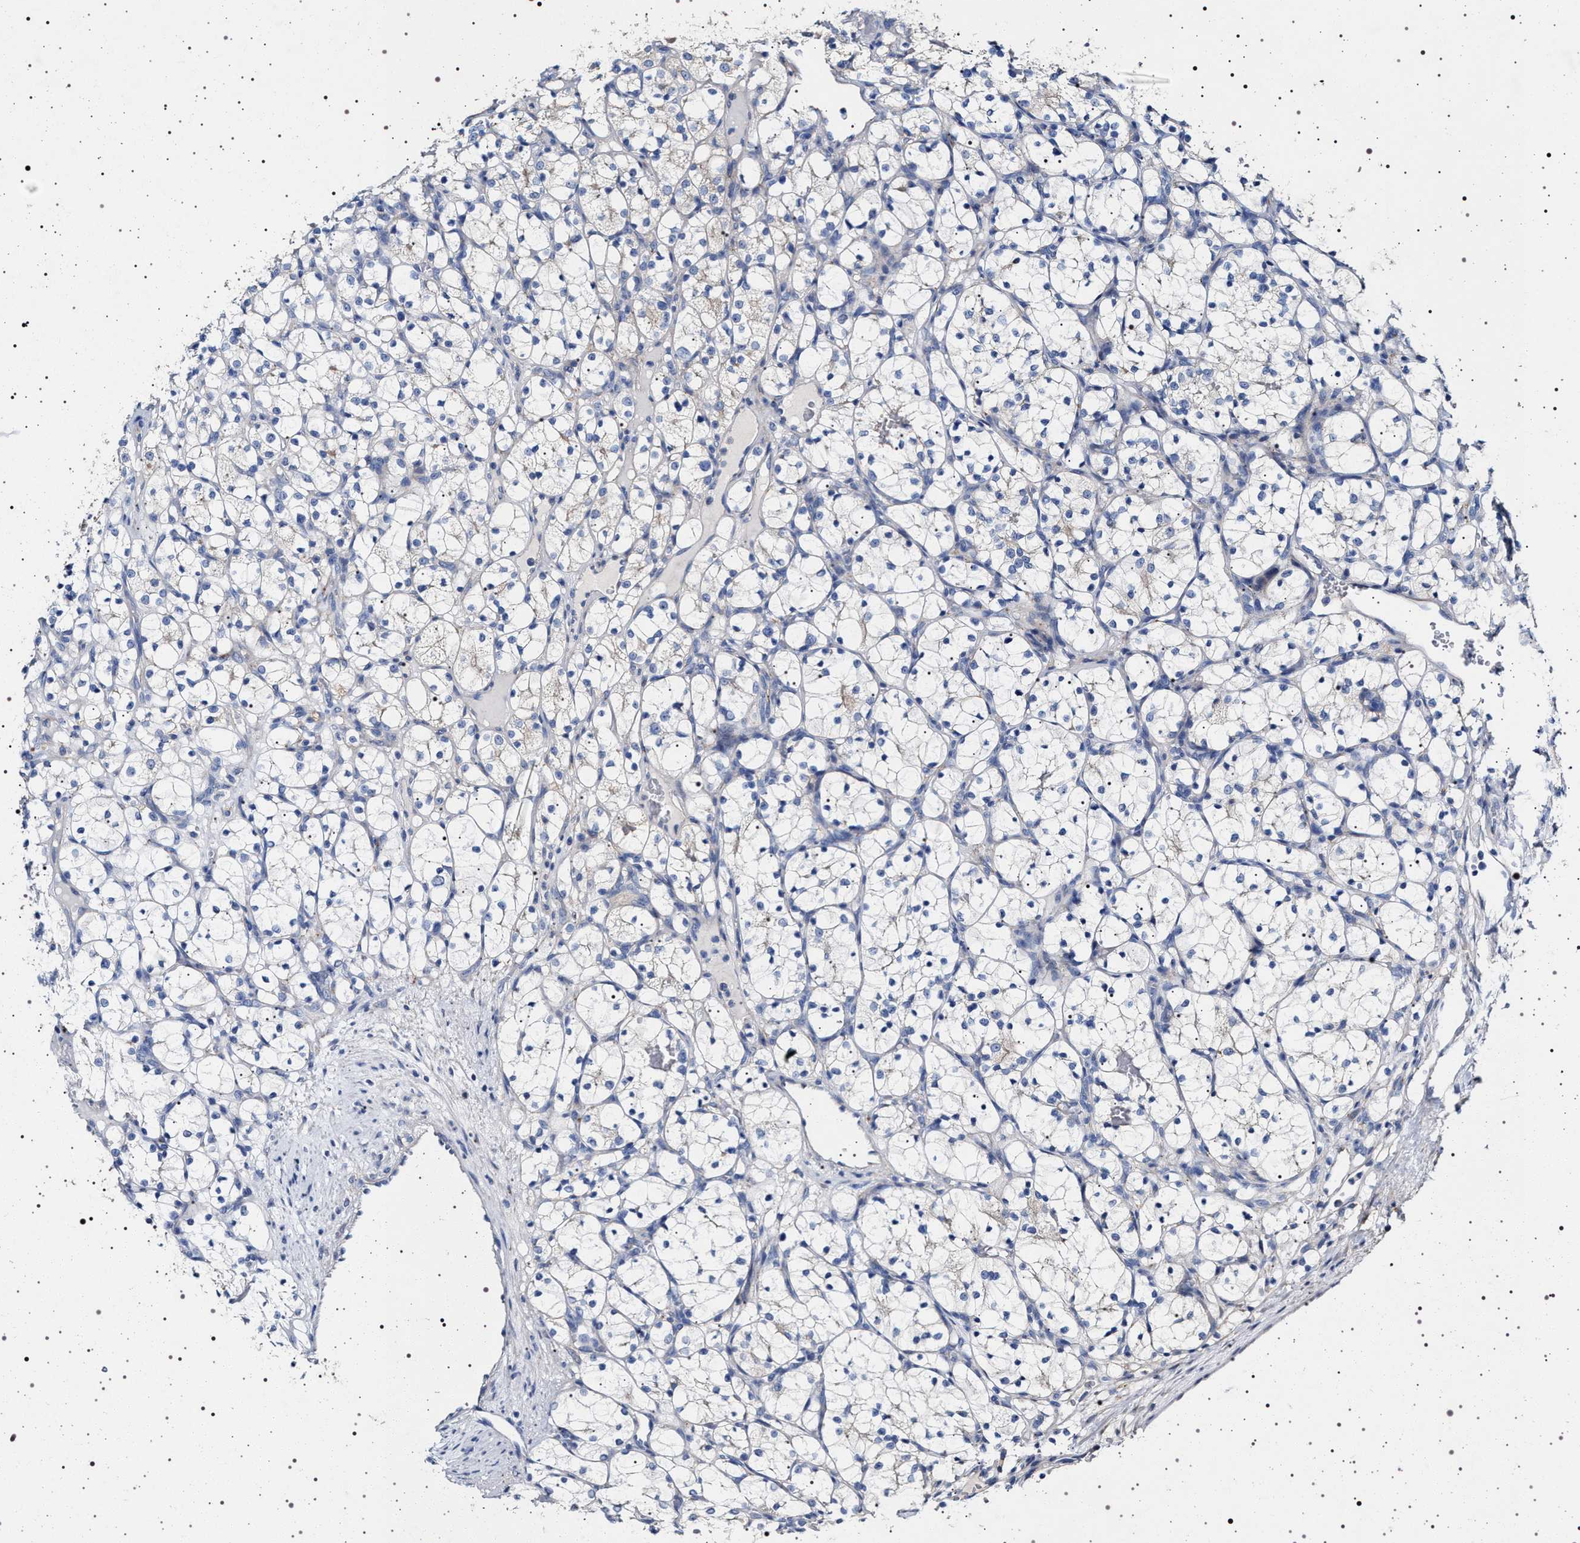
{"staining": {"intensity": "negative", "quantity": "none", "location": "none"}, "tissue": "renal cancer", "cell_type": "Tumor cells", "image_type": "cancer", "snomed": [{"axis": "morphology", "description": "Adenocarcinoma, NOS"}, {"axis": "topography", "description": "Kidney"}], "caption": "The immunohistochemistry image has no significant expression in tumor cells of renal cancer tissue.", "gene": "NAALADL2", "patient": {"sex": "female", "age": 69}}